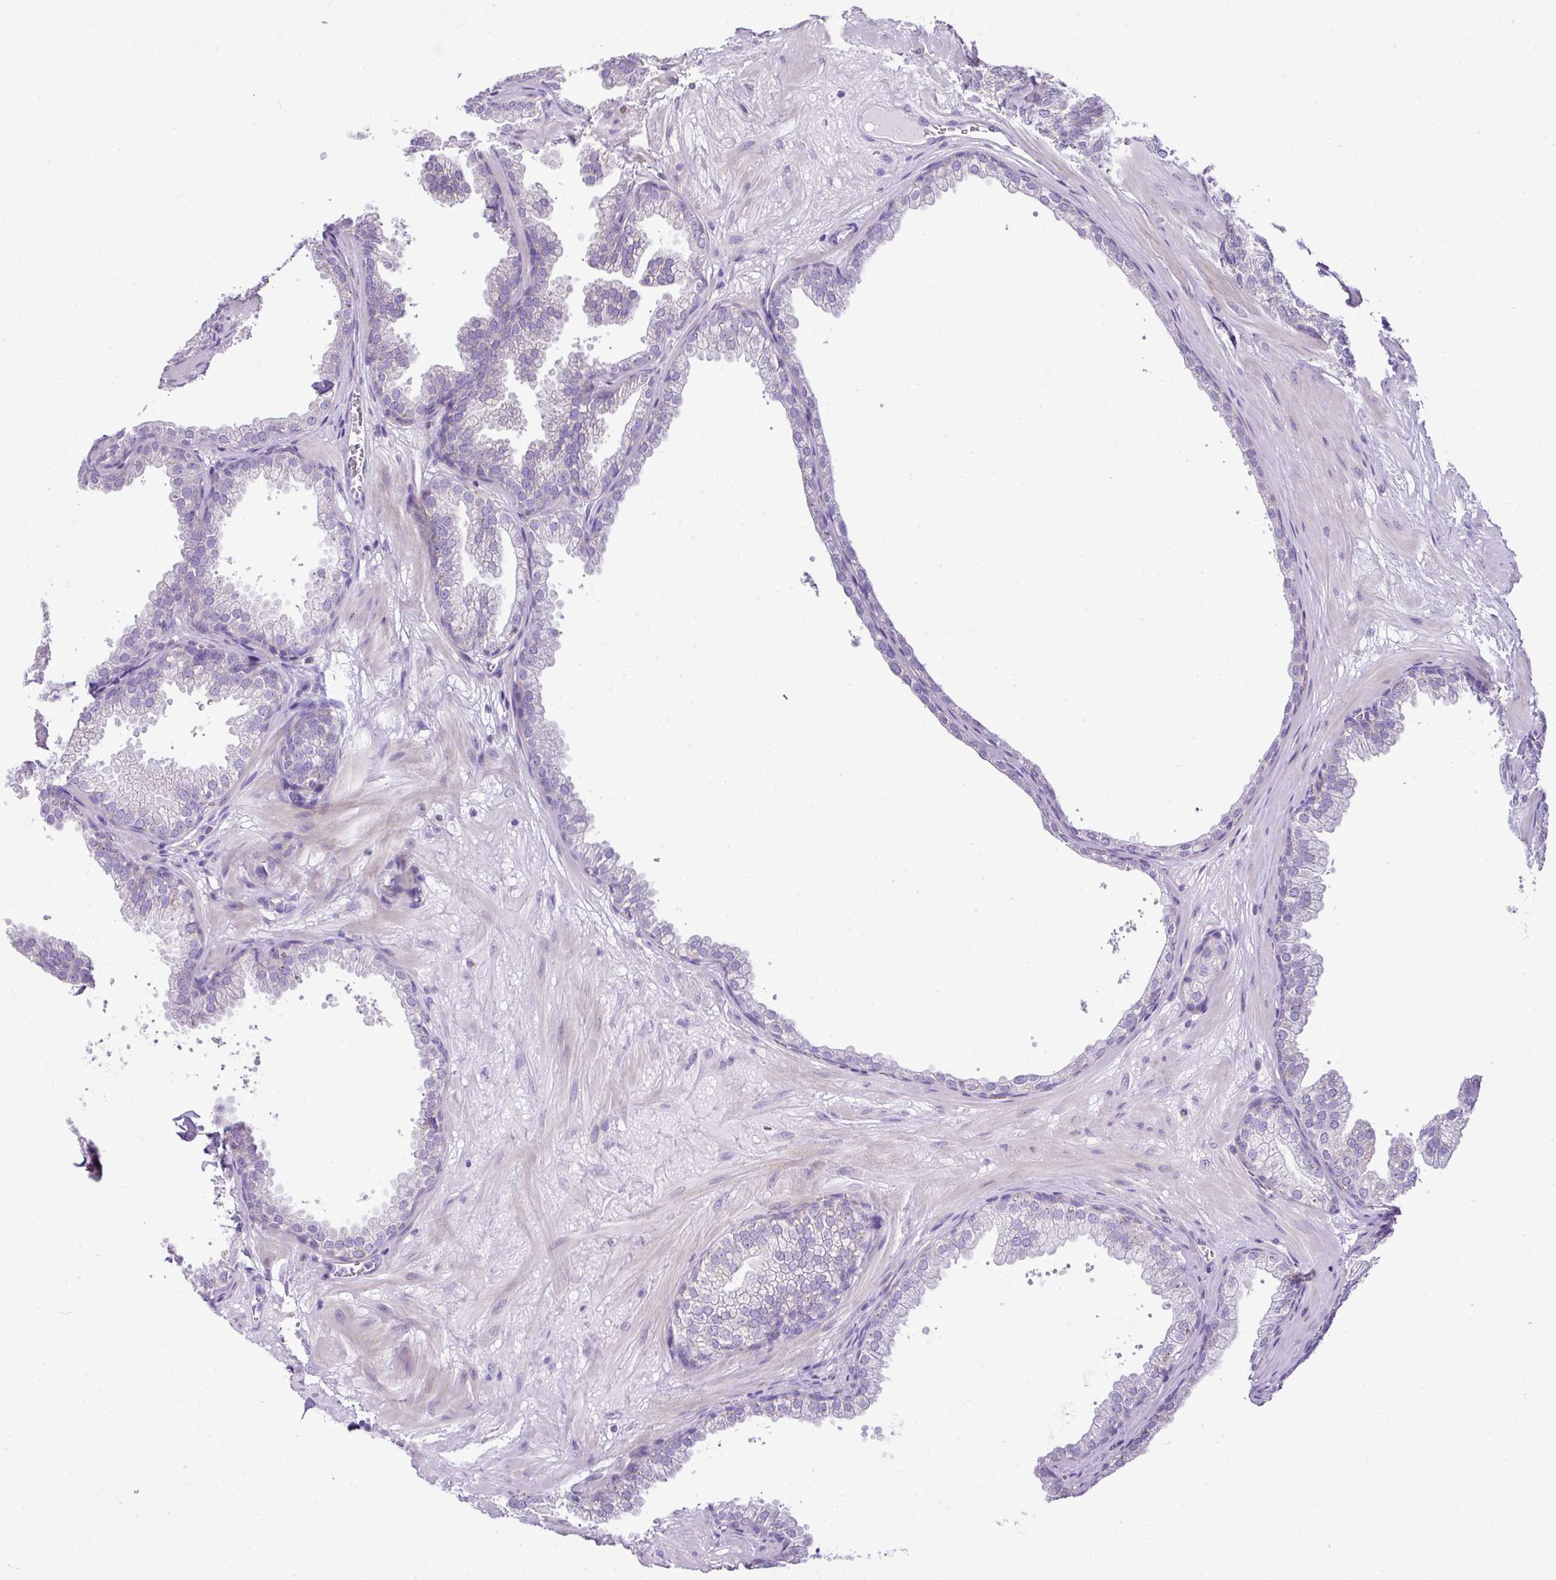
{"staining": {"intensity": "moderate", "quantity": "<25%", "location": "cytoplasmic/membranous"}, "tissue": "prostate", "cell_type": "Glandular cells", "image_type": "normal", "snomed": [{"axis": "morphology", "description": "Normal tissue, NOS"}, {"axis": "topography", "description": "Prostate"}], "caption": "Immunohistochemical staining of benign human prostate exhibits low levels of moderate cytoplasmic/membranous expression in approximately <25% of glandular cells.", "gene": "PGAP4", "patient": {"sex": "male", "age": 37}}